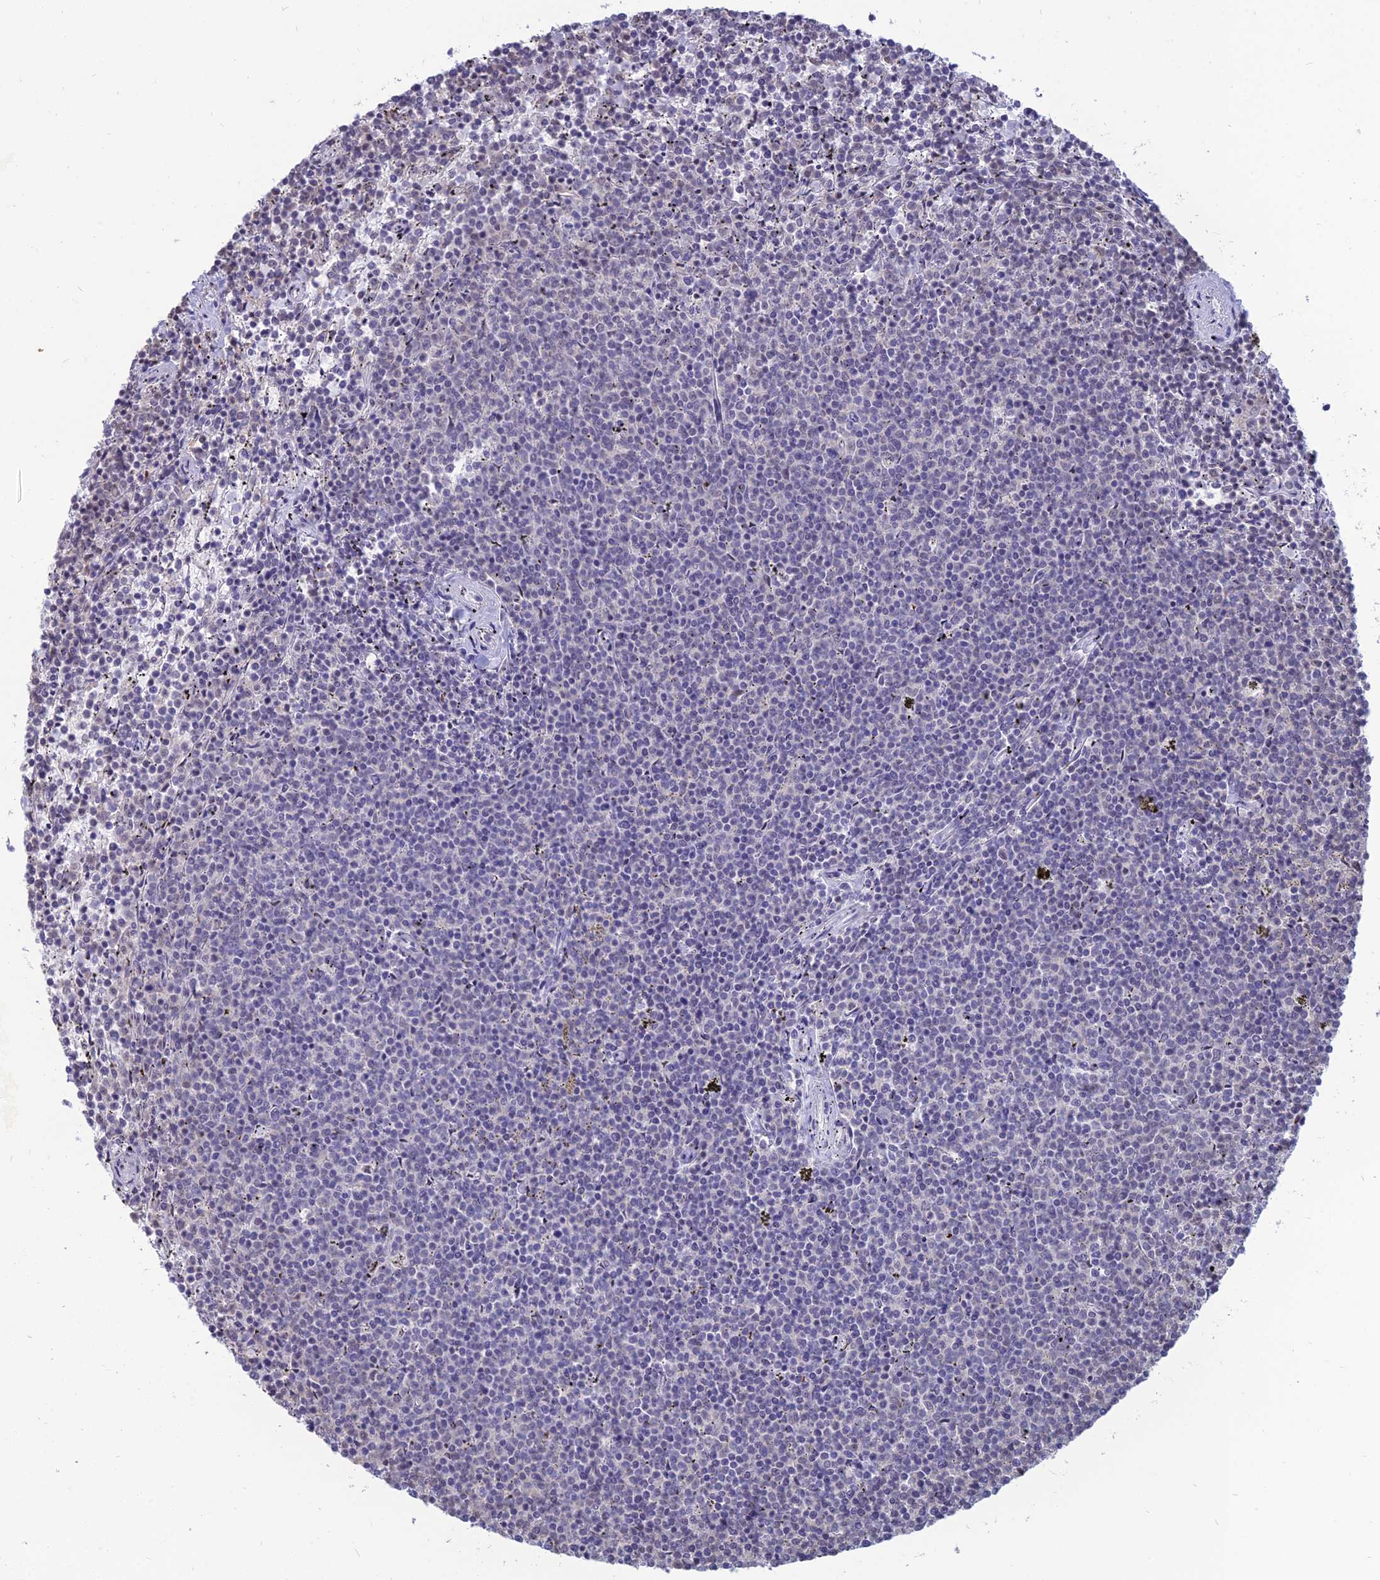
{"staining": {"intensity": "negative", "quantity": "none", "location": "none"}, "tissue": "lymphoma", "cell_type": "Tumor cells", "image_type": "cancer", "snomed": [{"axis": "morphology", "description": "Malignant lymphoma, non-Hodgkin's type, Low grade"}, {"axis": "topography", "description": "Spleen"}], "caption": "There is no significant expression in tumor cells of malignant lymphoma, non-Hodgkin's type (low-grade).", "gene": "SRSF7", "patient": {"sex": "female", "age": 50}}